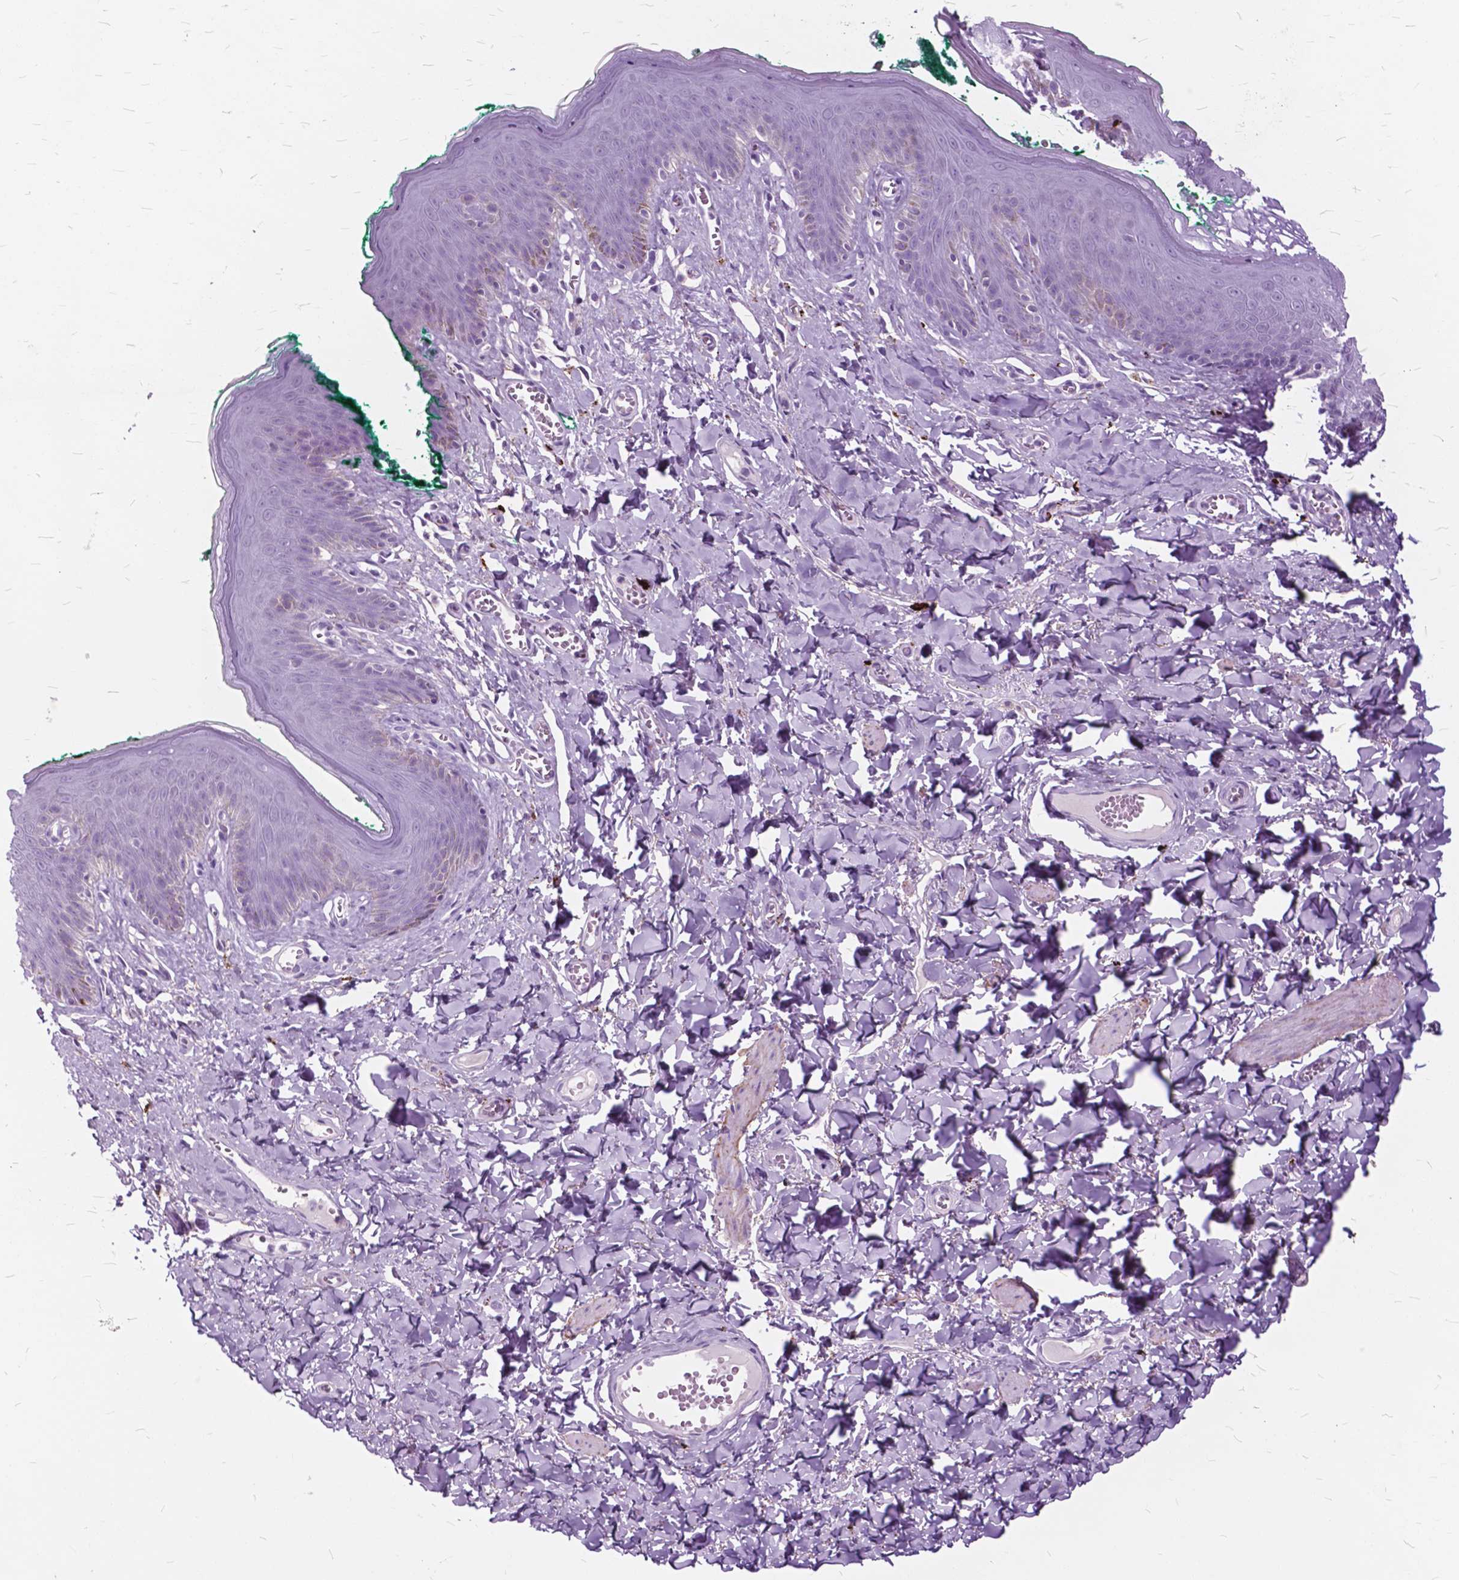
{"staining": {"intensity": "negative", "quantity": "none", "location": "none"}, "tissue": "skin", "cell_type": "Epidermal cells", "image_type": "normal", "snomed": [{"axis": "morphology", "description": "Normal tissue, NOS"}, {"axis": "topography", "description": "Vulva"}, {"axis": "topography", "description": "Peripheral nerve tissue"}], "caption": "Epidermal cells show no significant staining in unremarkable skin. (DAB (3,3'-diaminobenzidine) immunohistochemistry with hematoxylin counter stain).", "gene": "GDF9", "patient": {"sex": "female", "age": 66}}